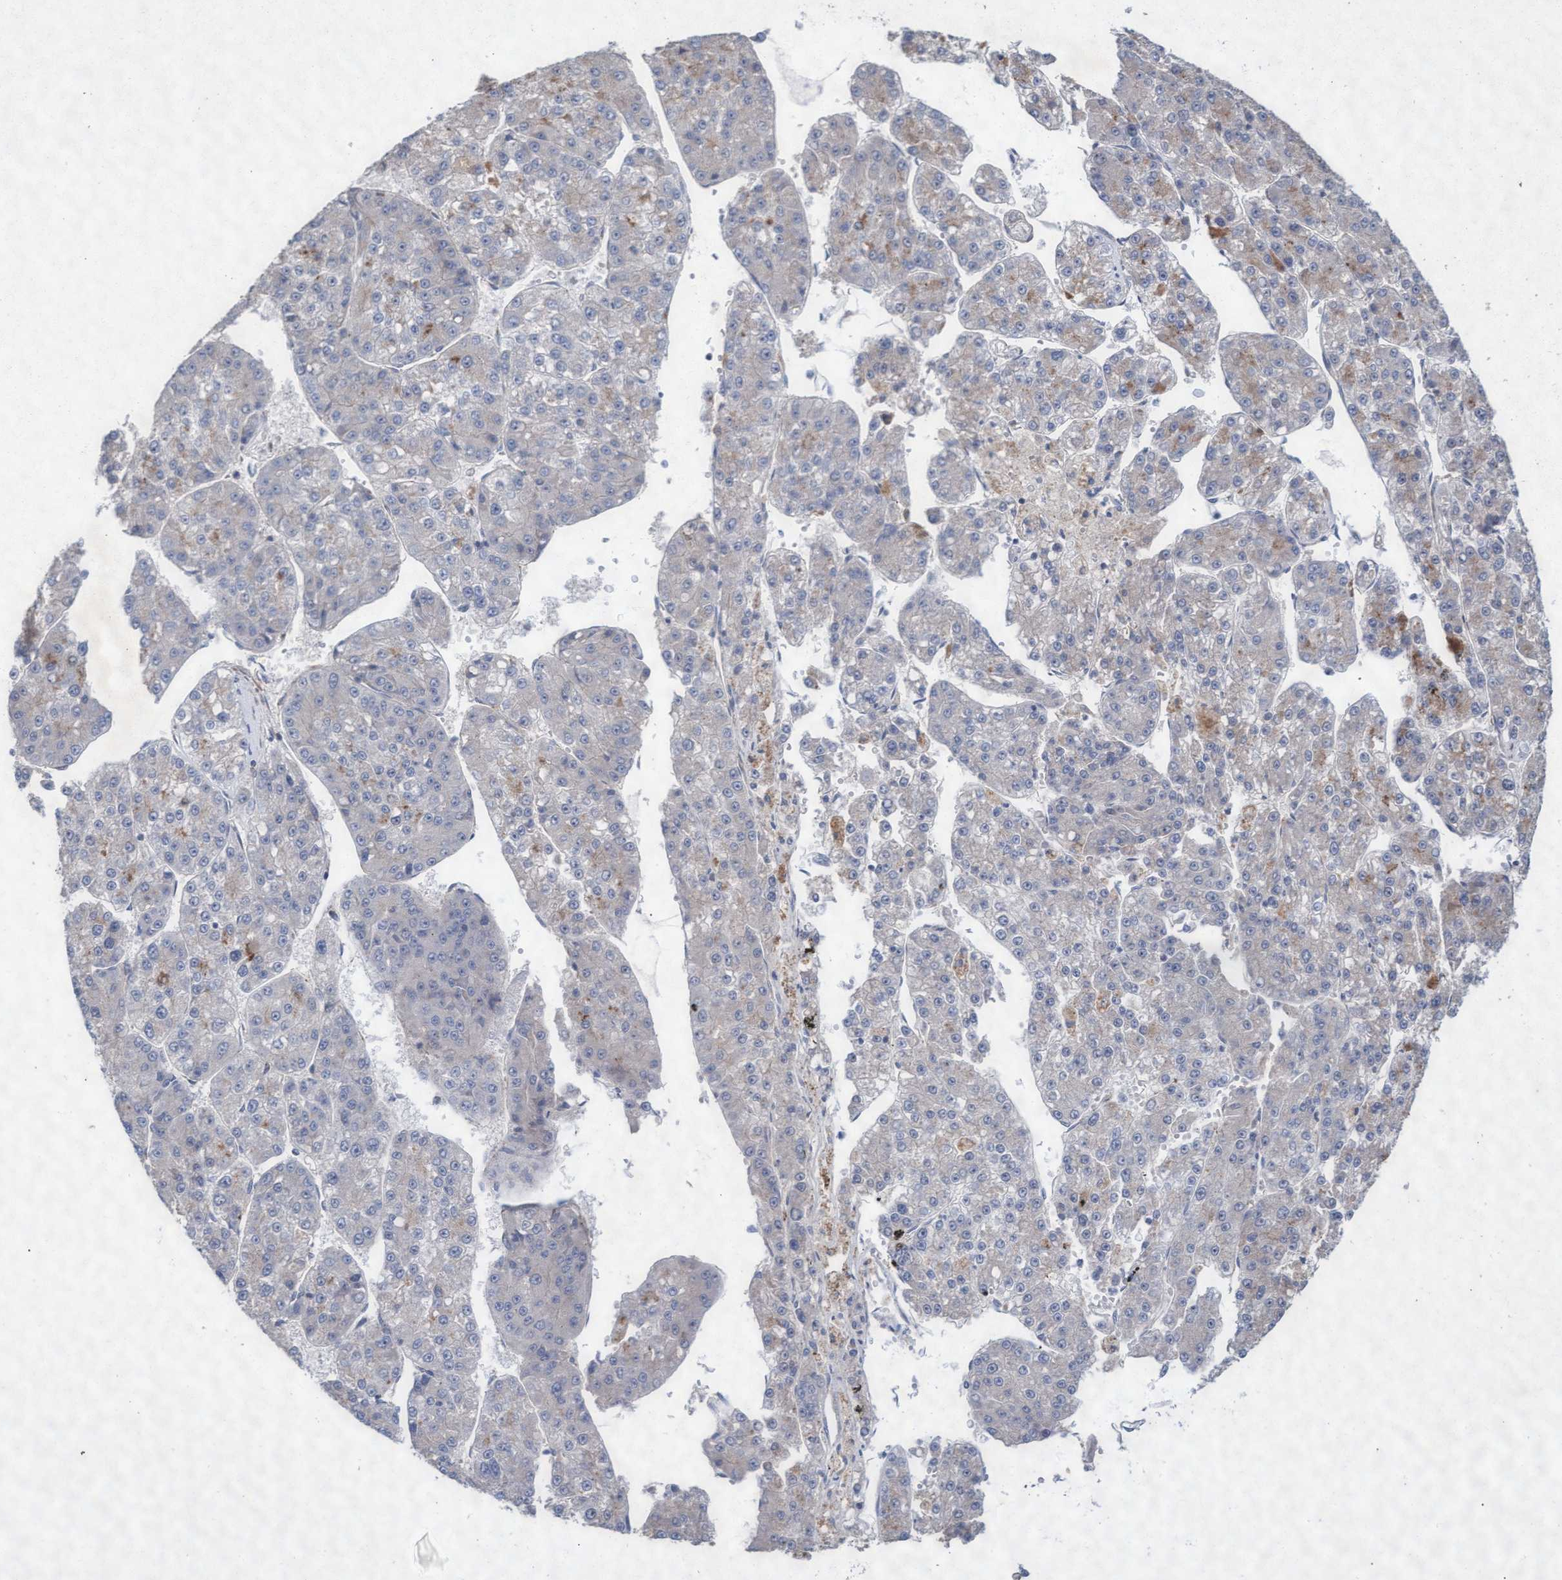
{"staining": {"intensity": "weak", "quantity": "<25%", "location": "cytoplasmic/membranous"}, "tissue": "liver cancer", "cell_type": "Tumor cells", "image_type": "cancer", "snomed": [{"axis": "morphology", "description": "Carcinoma, Hepatocellular, NOS"}, {"axis": "topography", "description": "Liver"}], "caption": "DAB immunohistochemical staining of liver cancer demonstrates no significant staining in tumor cells.", "gene": "ABCF2", "patient": {"sex": "female", "age": 73}}